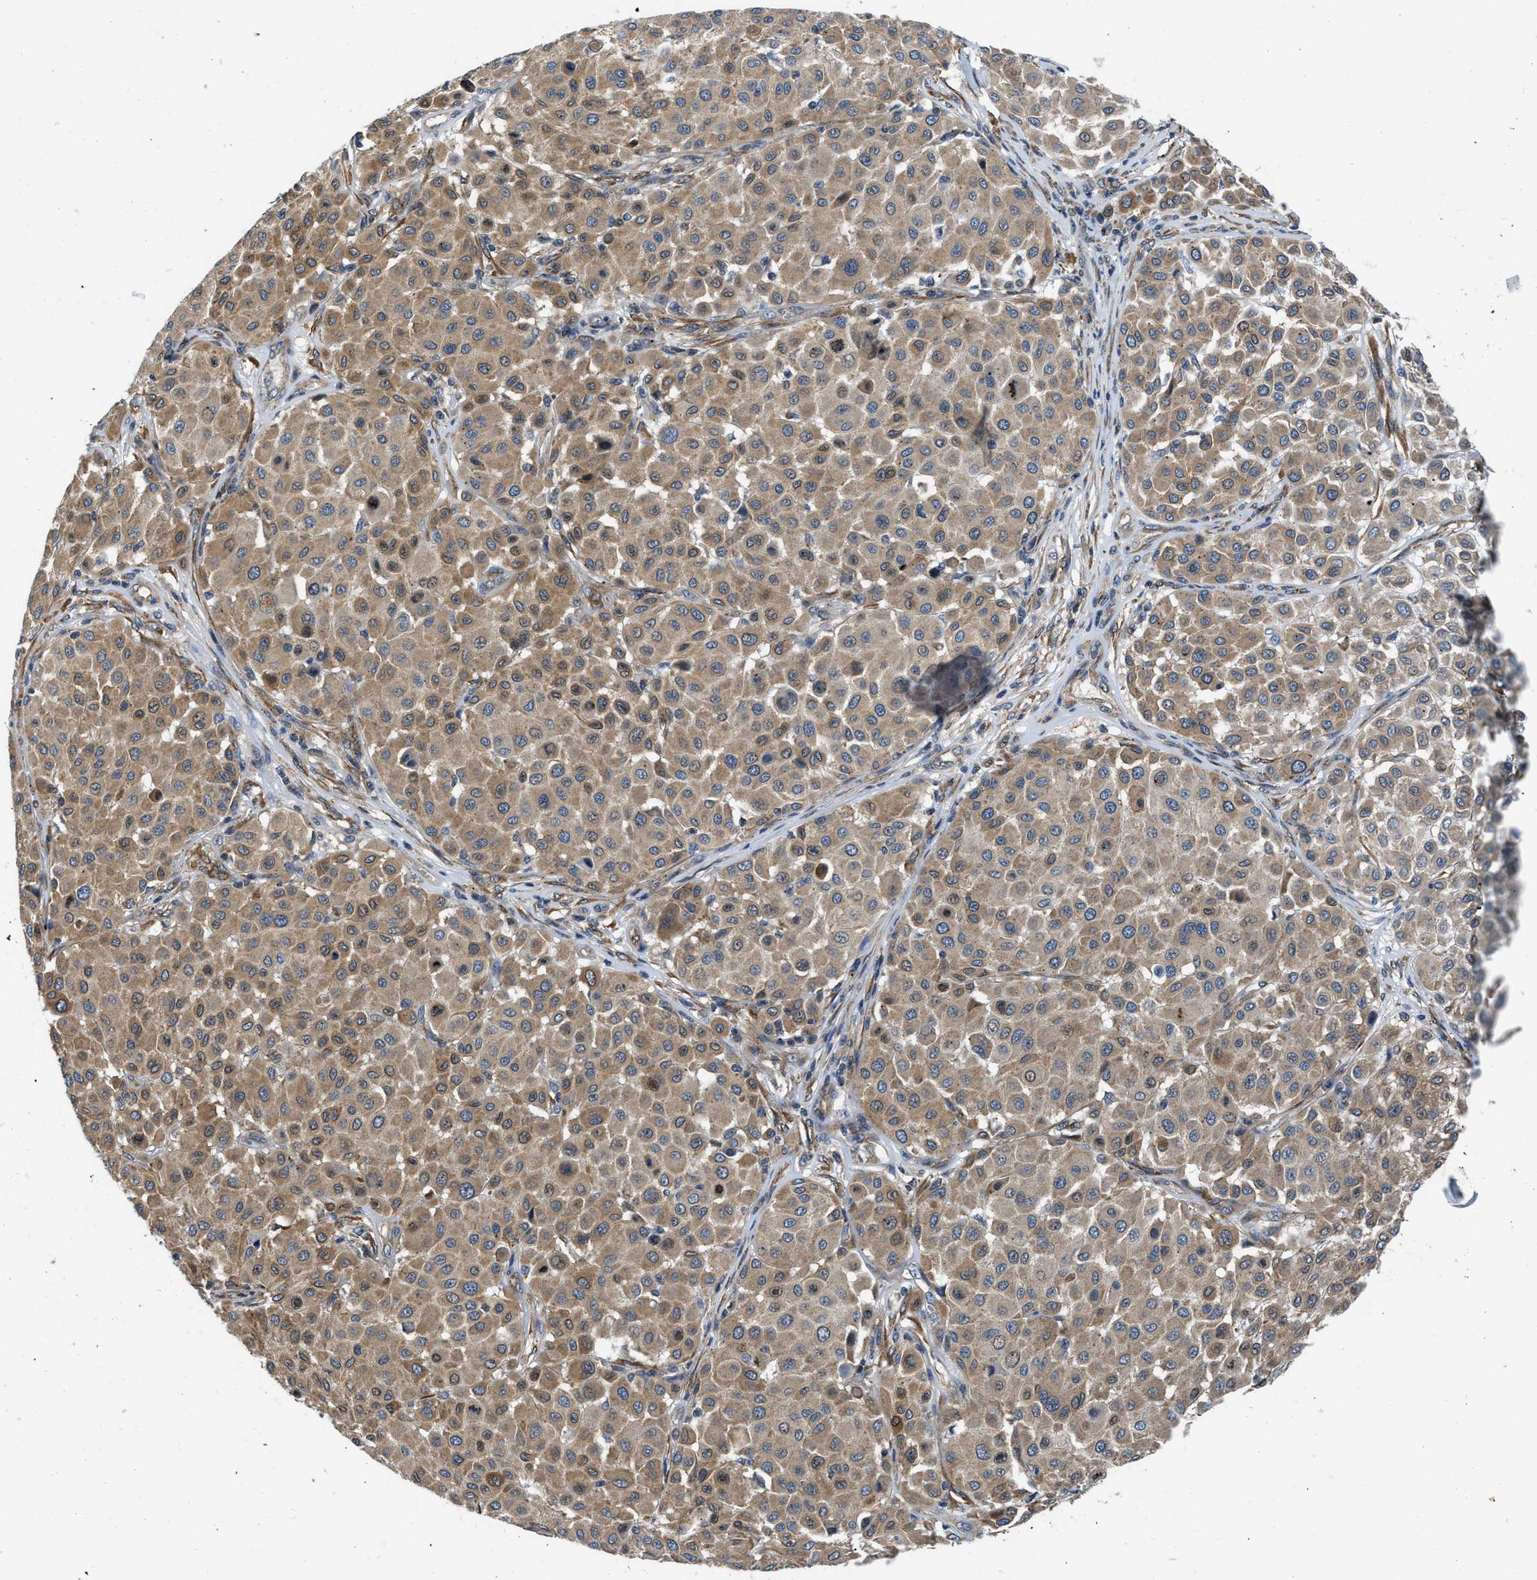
{"staining": {"intensity": "moderate", "quantity": ">75%", "location": "cytoplasmic/membranous"}, "tissue": "melanoma", "cell_type": "Tumor cells", "image_type": "cancer", "snomed": [{"axis": "morphology", "description": "Malignant melanoma, Metastatic site"}, {"axis": "topography", "description": "Soft tissue"}], "caption": "DAB (3,3'-diaminobenzidine) immunohistochemical staining of human melanoma shows moderate cytoplasmic/membranous protein staining in approximately >75% of tumor cells.", "gene": "ARL6IP5", "patient": {"sex": "male", "age": 41}}